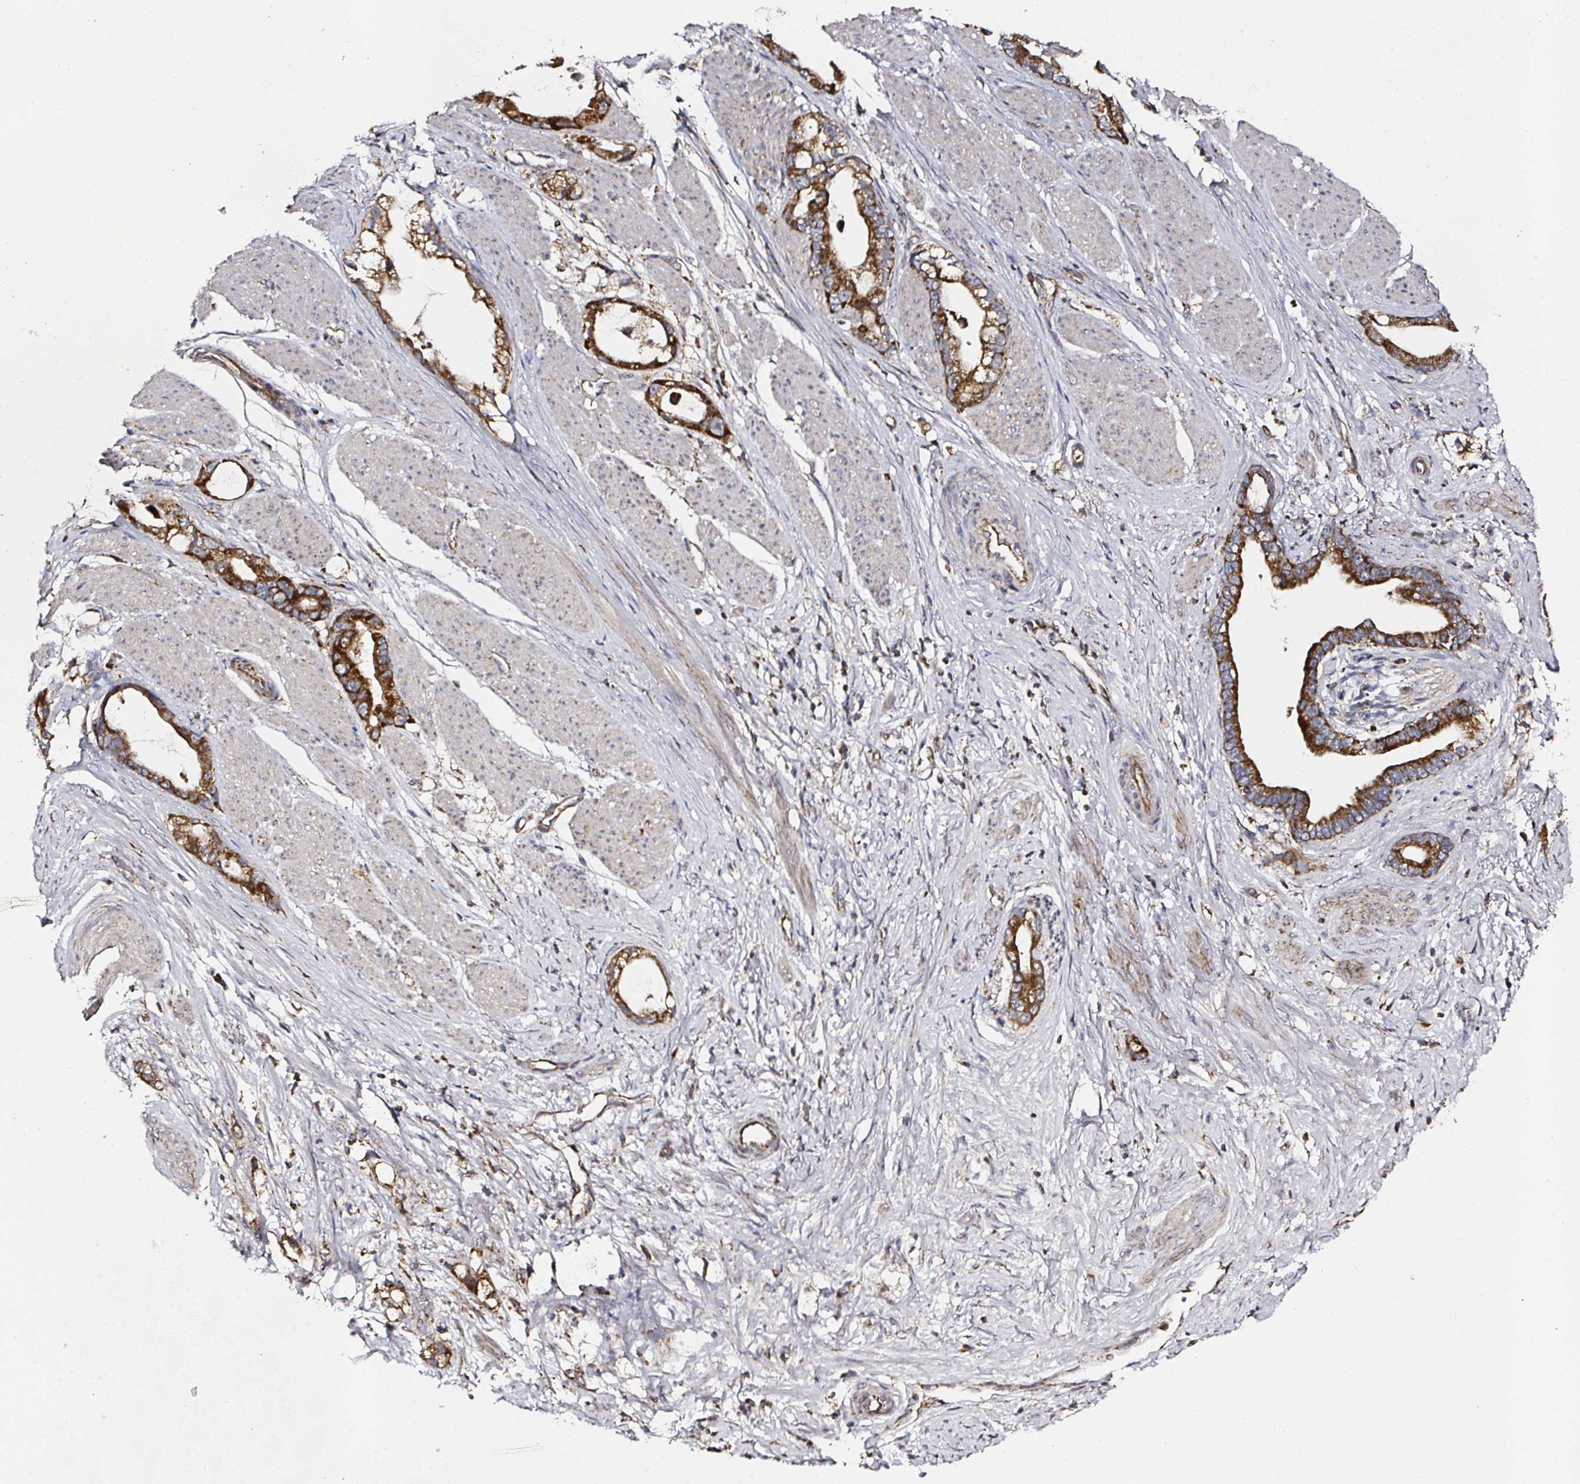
{"staining": {"intensity": "strong", "quantity": ">75%", "location": "cytoplasmic/membranous"}, "tissue": "stomach cancer", "cell_type": "Tumor cells", "image_type": "cancer", "snomed": [{"axis": "morphology", "description": "Adenocarcinoma, NOS"}, {"axis": "topography", "description": "Stomach"}], "caption": "Protein expression by immunohistochemistry (IHC) shows strong cytoplasmic/membranous expression in approximately >75% of tumor cells in stomach cancer.", "gene": "ATAD3B", "patient": {"sex": "male", "age": 55}}